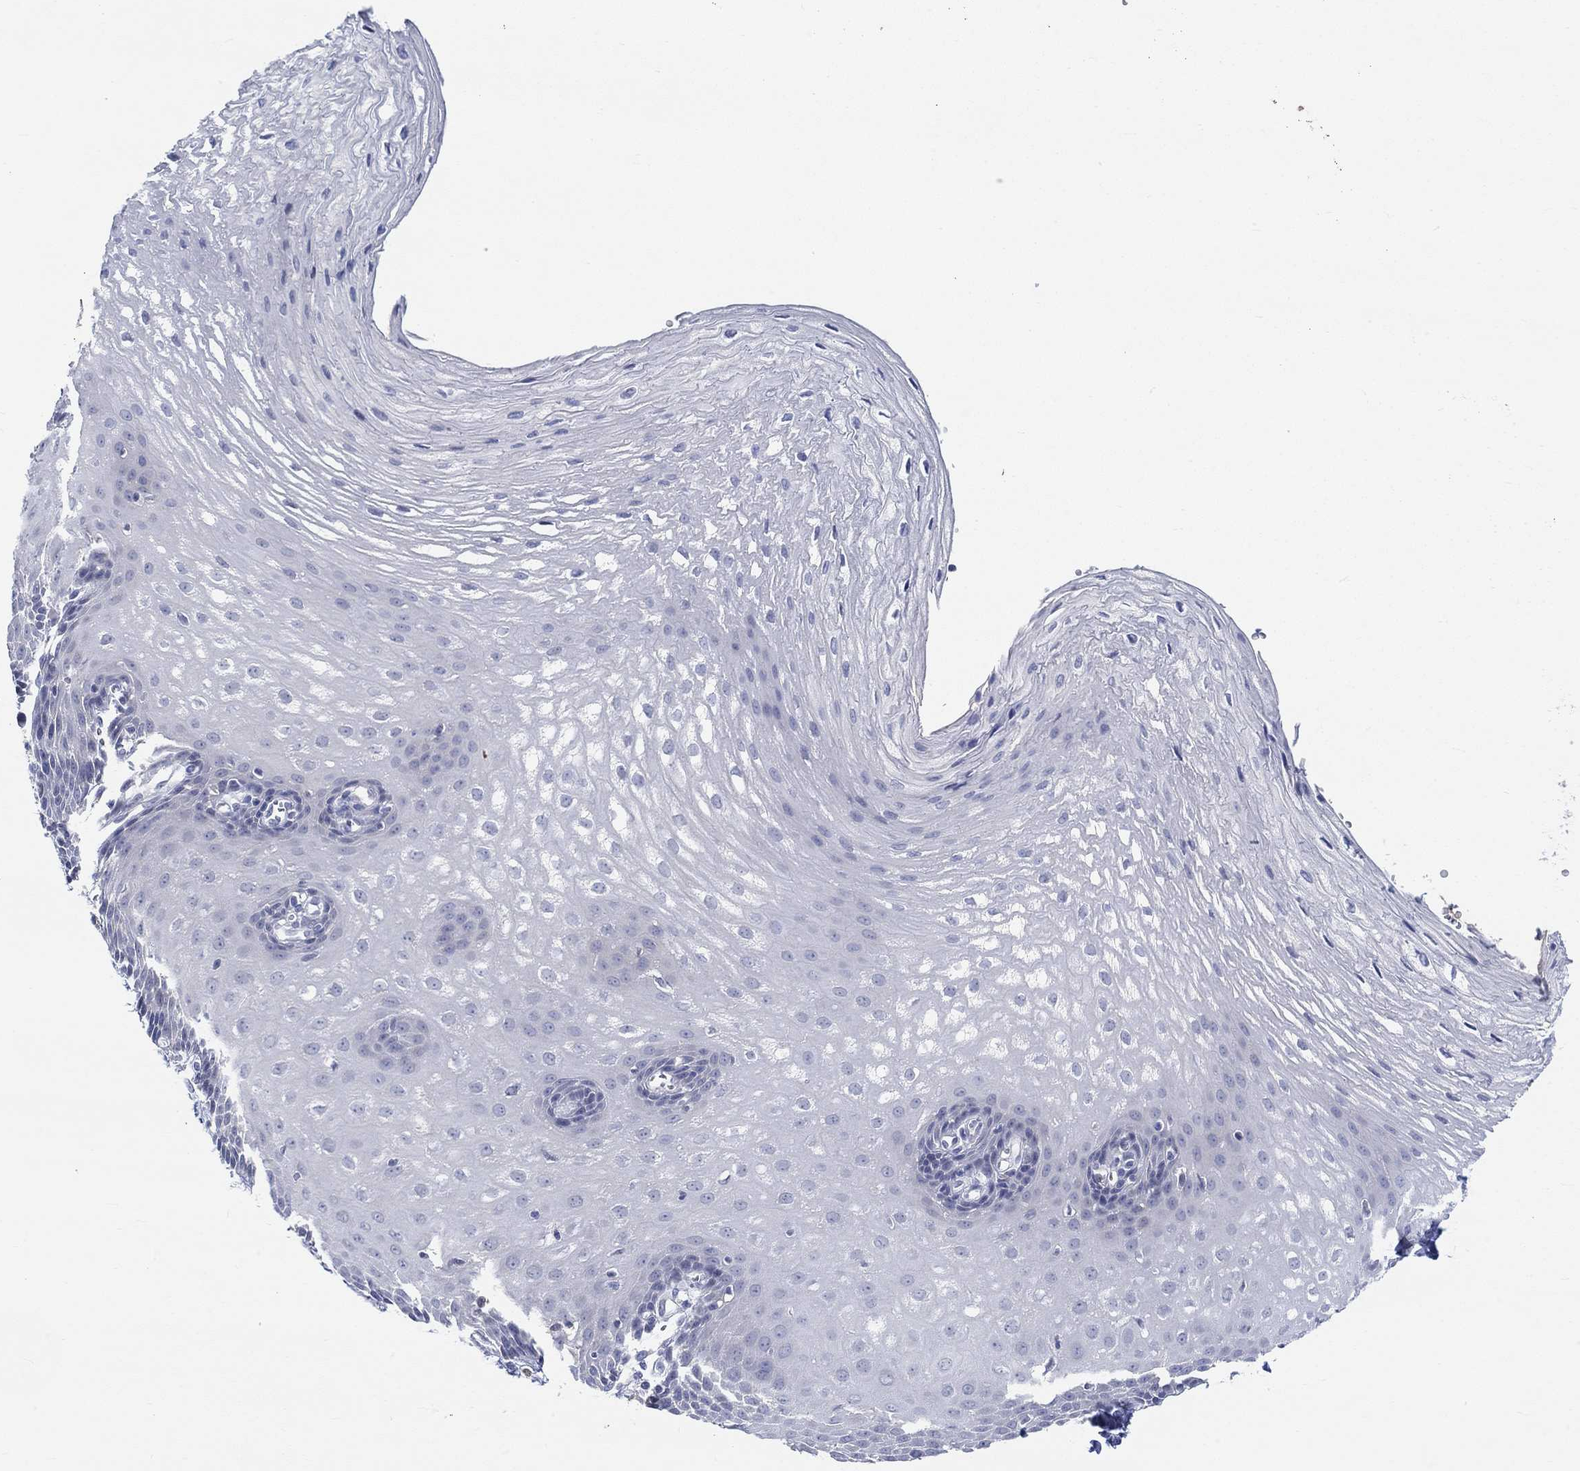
{"staining": {"intensity": "negative", "quantity": "none", "location": "none"}, "tissue": "esophagus", "cell_type": "Squamous epithelial cells", "image_type": "normal", "snomed": [{"axis": "morphology", "description": "Normal tissue, NOS"}, {"axis": "topography", "description": "Esophagus"}], "caption": "An IHC photomicrograph of benign esophagus is shown. There is no staining in squamous epithelial cells of esophagus.", "gene": "NAV3", "patient": {"sex": "male", "age": 72}}